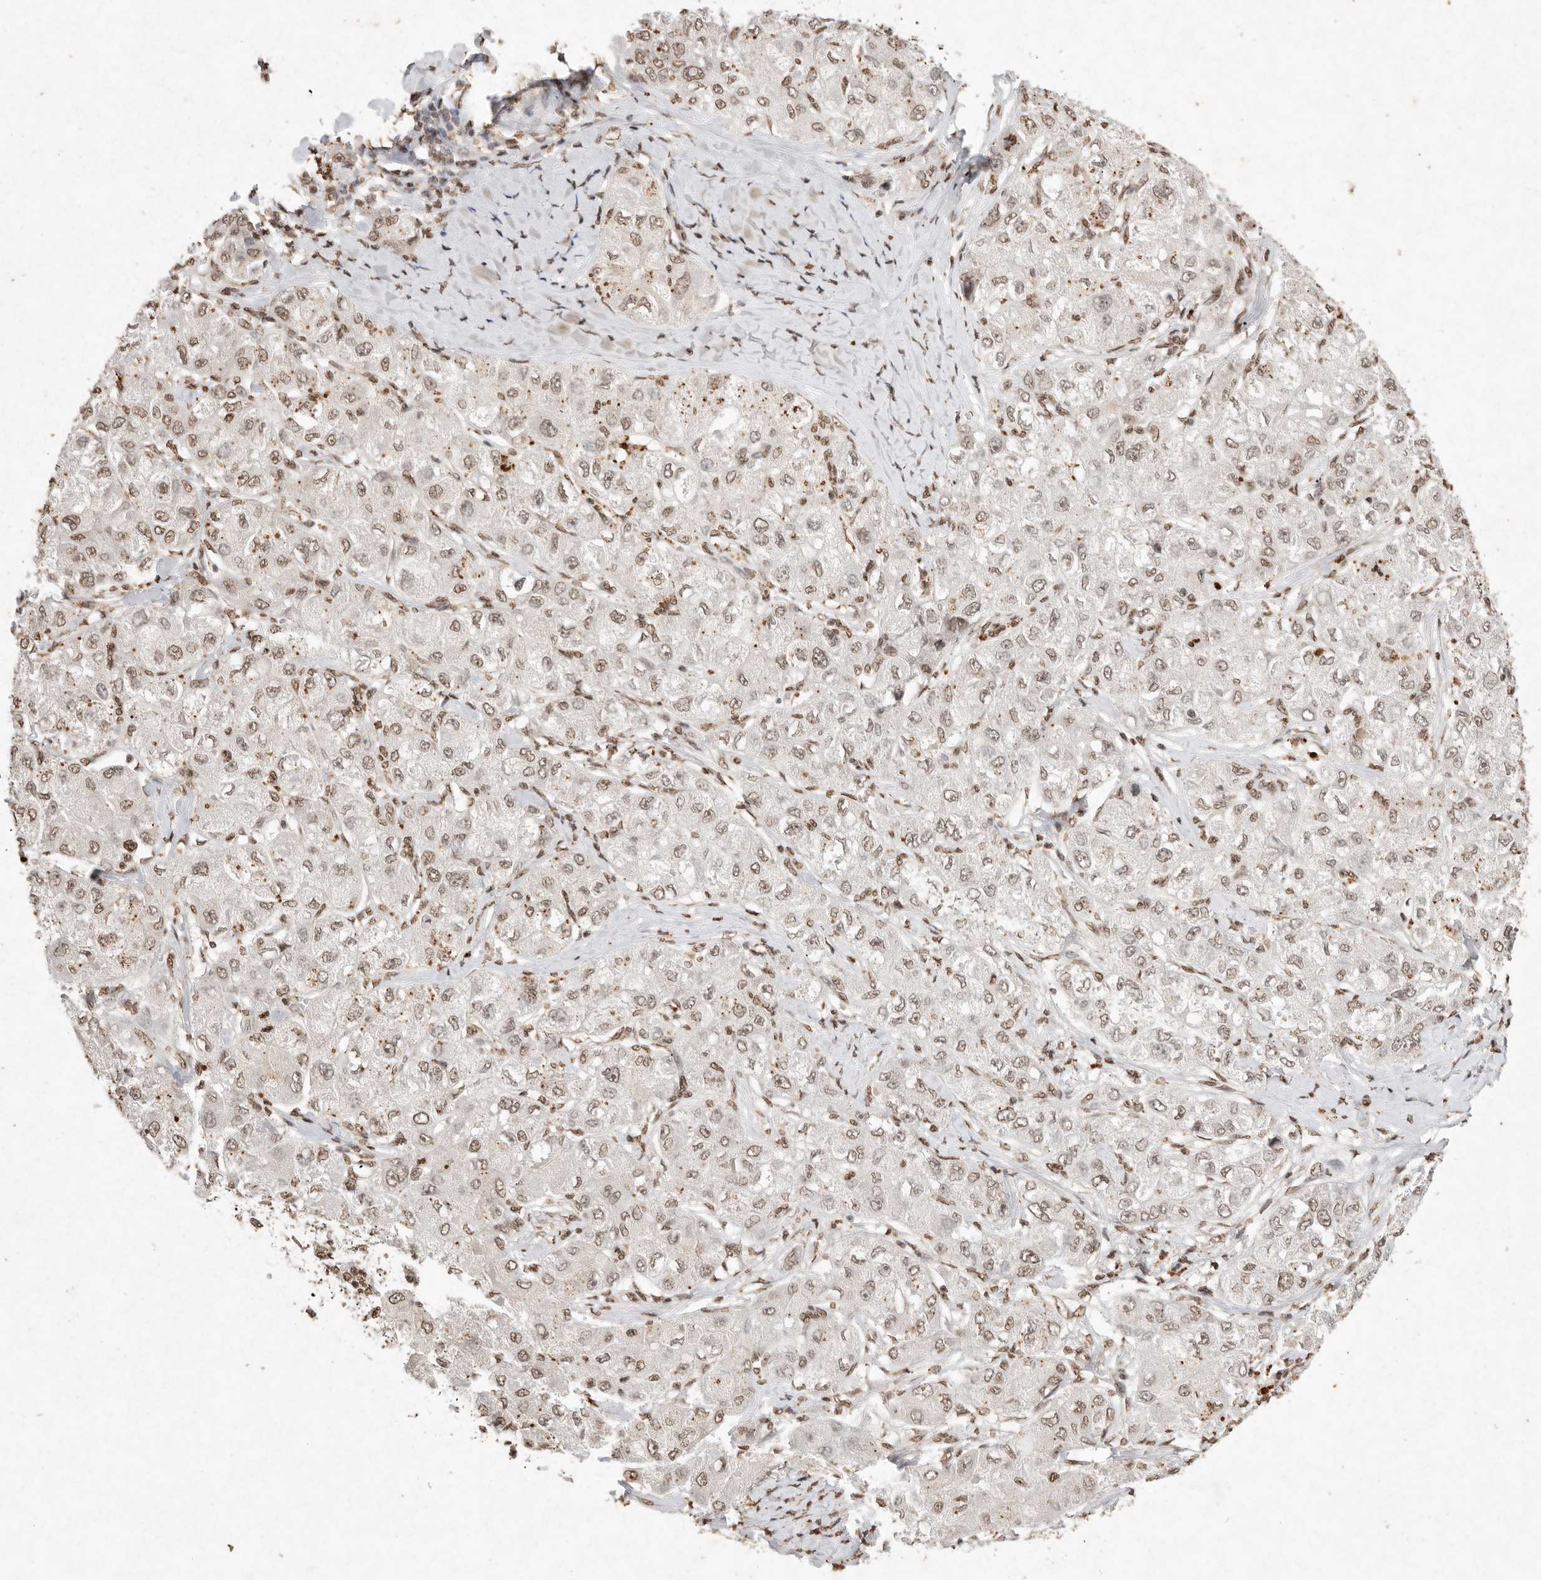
{"staining": {"intensity": "weak", "quantity": ">75%", "location": "nuclear"}, "tissue": "liver cancer", "cell_type": "Tumor cells", "image_type": "cancer", "snomed": [{"axis": "morphology", "description": "Carcinoma, Hepatocellular, NOS"}, {"axis": "topography", "description": "Liver"}], "caption": "IHC image of neoplastic tissue: human liver hepatocellular carcinoma stained using IHC shows low levels of weak protein expression localized specifically in the nuclear of tumor cells, appearing as a nuclear brown color.", "gene": "NKX3-2", "patient": {"sex": "male", "age": 80}}